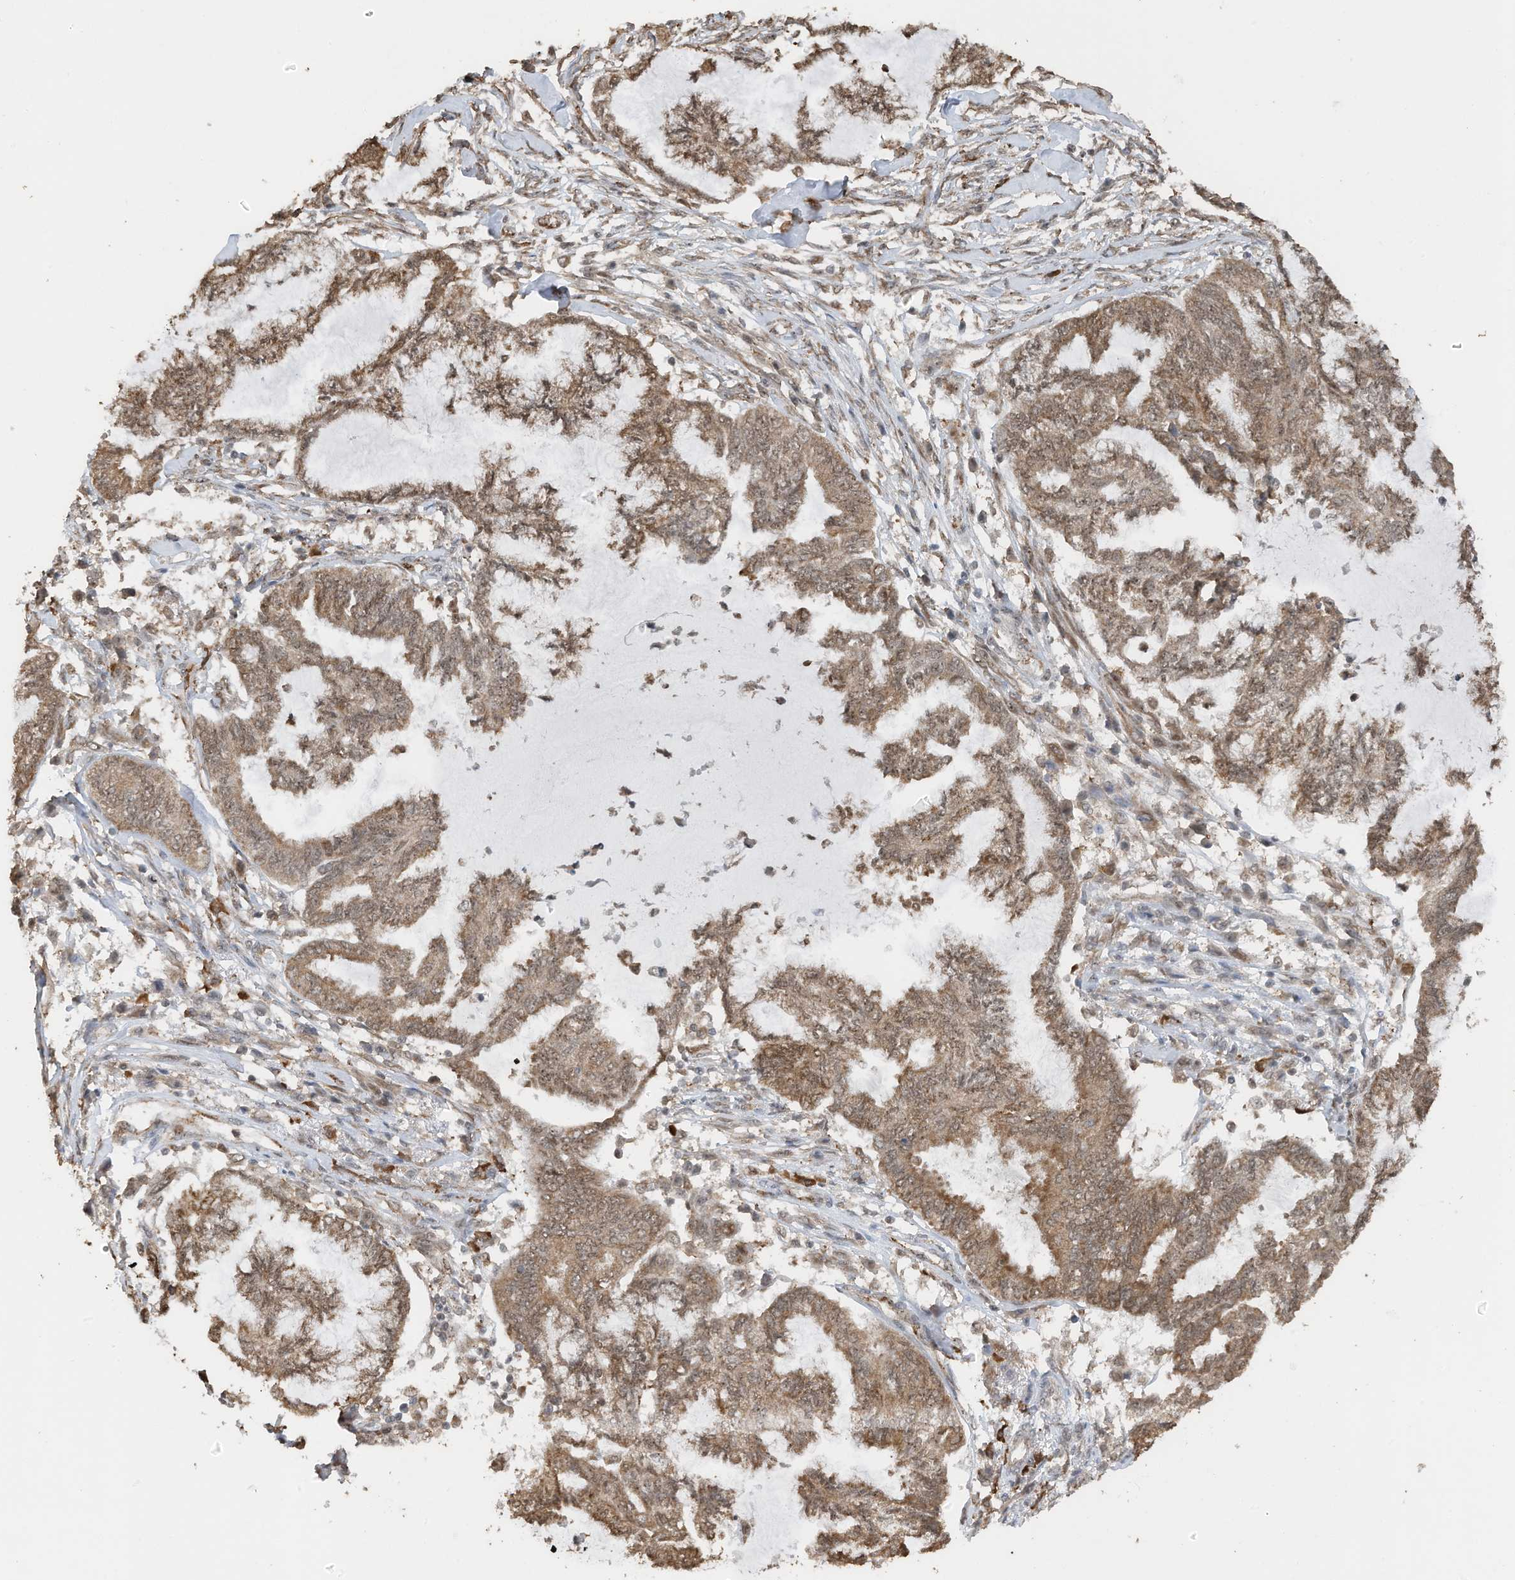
{"staining": {"intensity": "moderate", "quantity": ">75%", "location": "cytoplasmic/membranous,nuclear"}, "tissue": "endometrial cancer", "cell_type": "Tumor cells", "image_type": "cancer", "snomed": [{"axis": "morphology", "description": "Adenocarcinoma, NOS"}, {"axis": "topography", "description": "Endometrium"}], "caption": "Human endometrial cancer stained with a protein marker displays moderate staining in tumor cells.", "gene": "ERLEC1", "patient": {"sex": "female", "age": 86}}